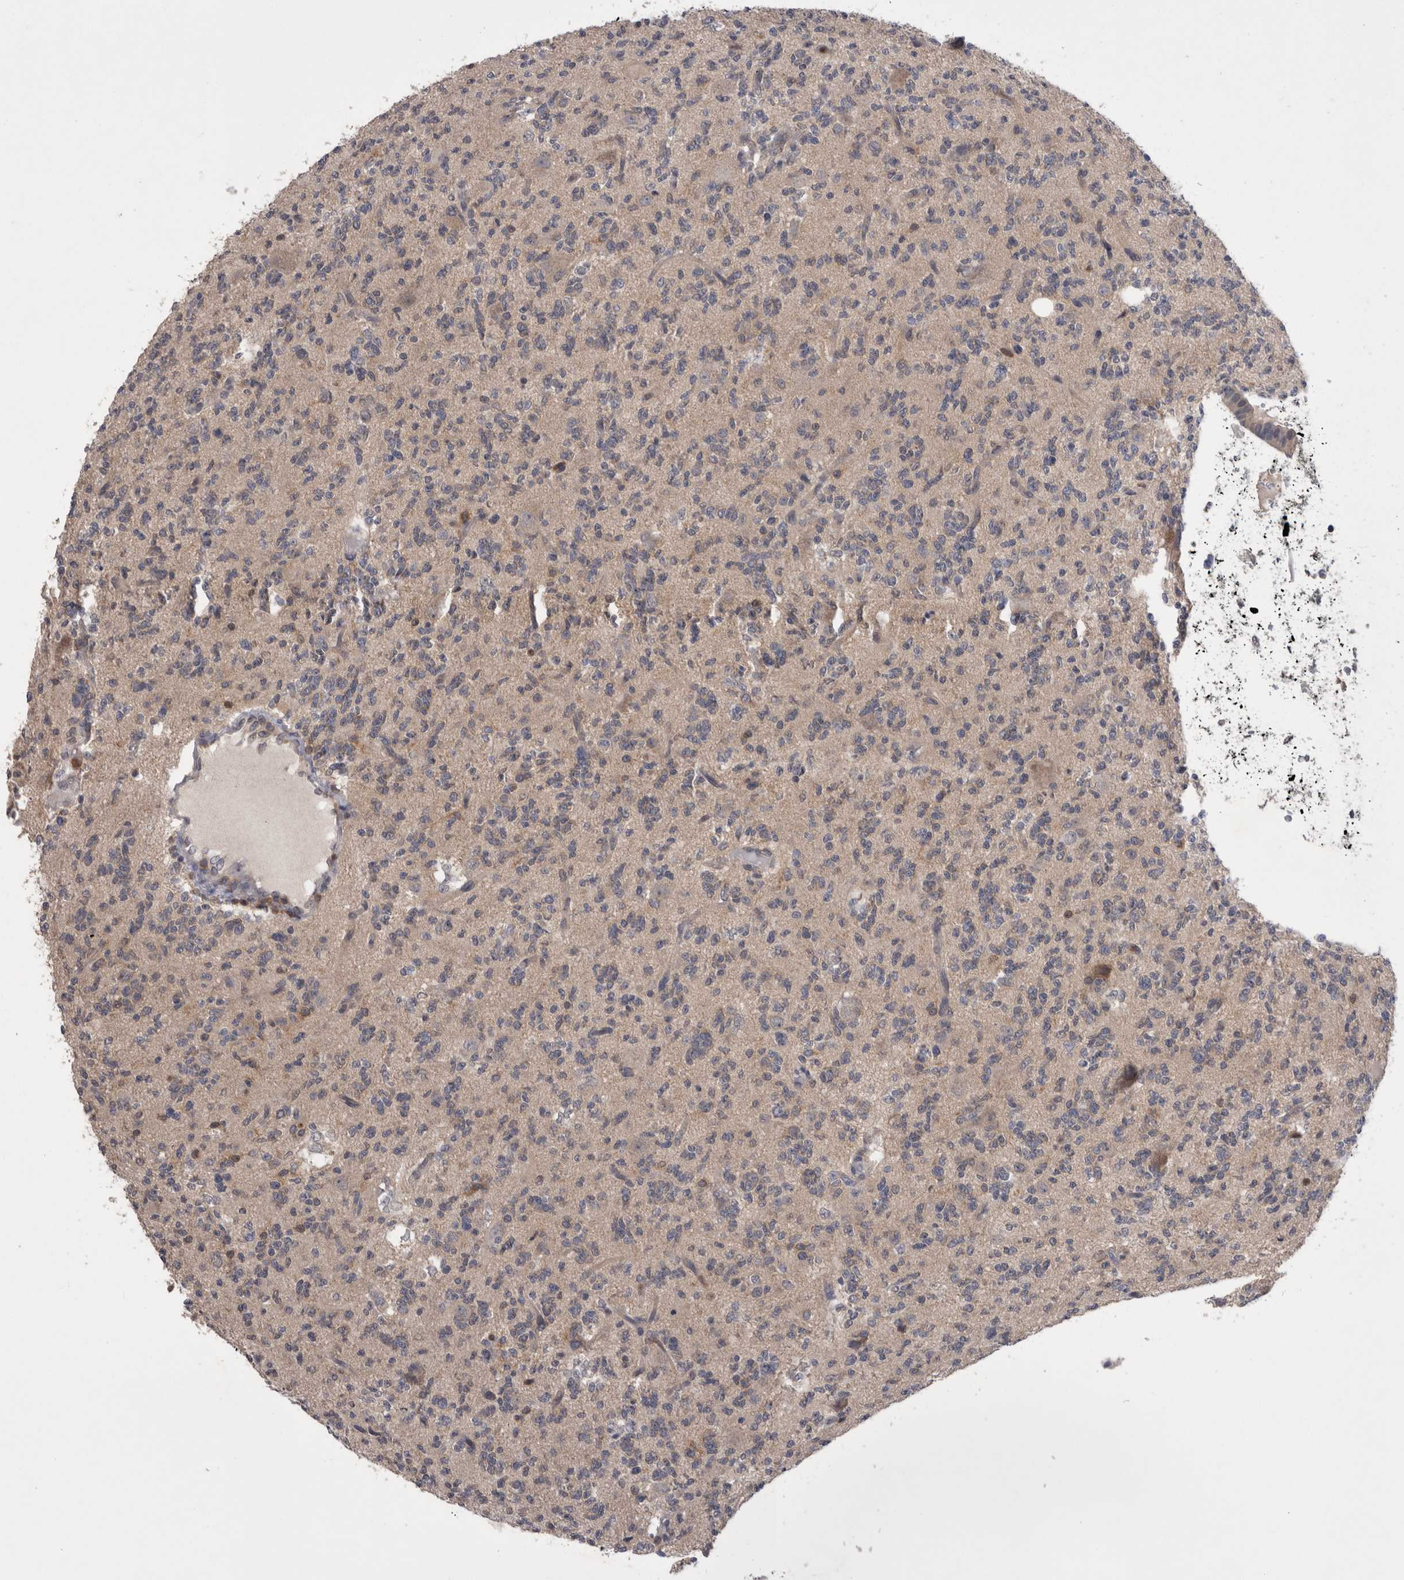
{"staining": {"intensity": "weak", "quantity": ">75%", "location": "cytoplasmic/membranous"}, "tissue": "glioma", "cell_type": "Tumor cells", "image_type": "cancer", "snomed": [{"axis": "morphology", "description": "Glioma, malignant, High grade"}, {"axis": "topography", "description": "Brain"}], "caption": "Immunohistochemical staining of glioma exhibits weak cytoplasmic/membranous protein staining in about >75% of tumor cells.", "gene": "NFATC2", "patient": {"sex": "female", "age": 62}}